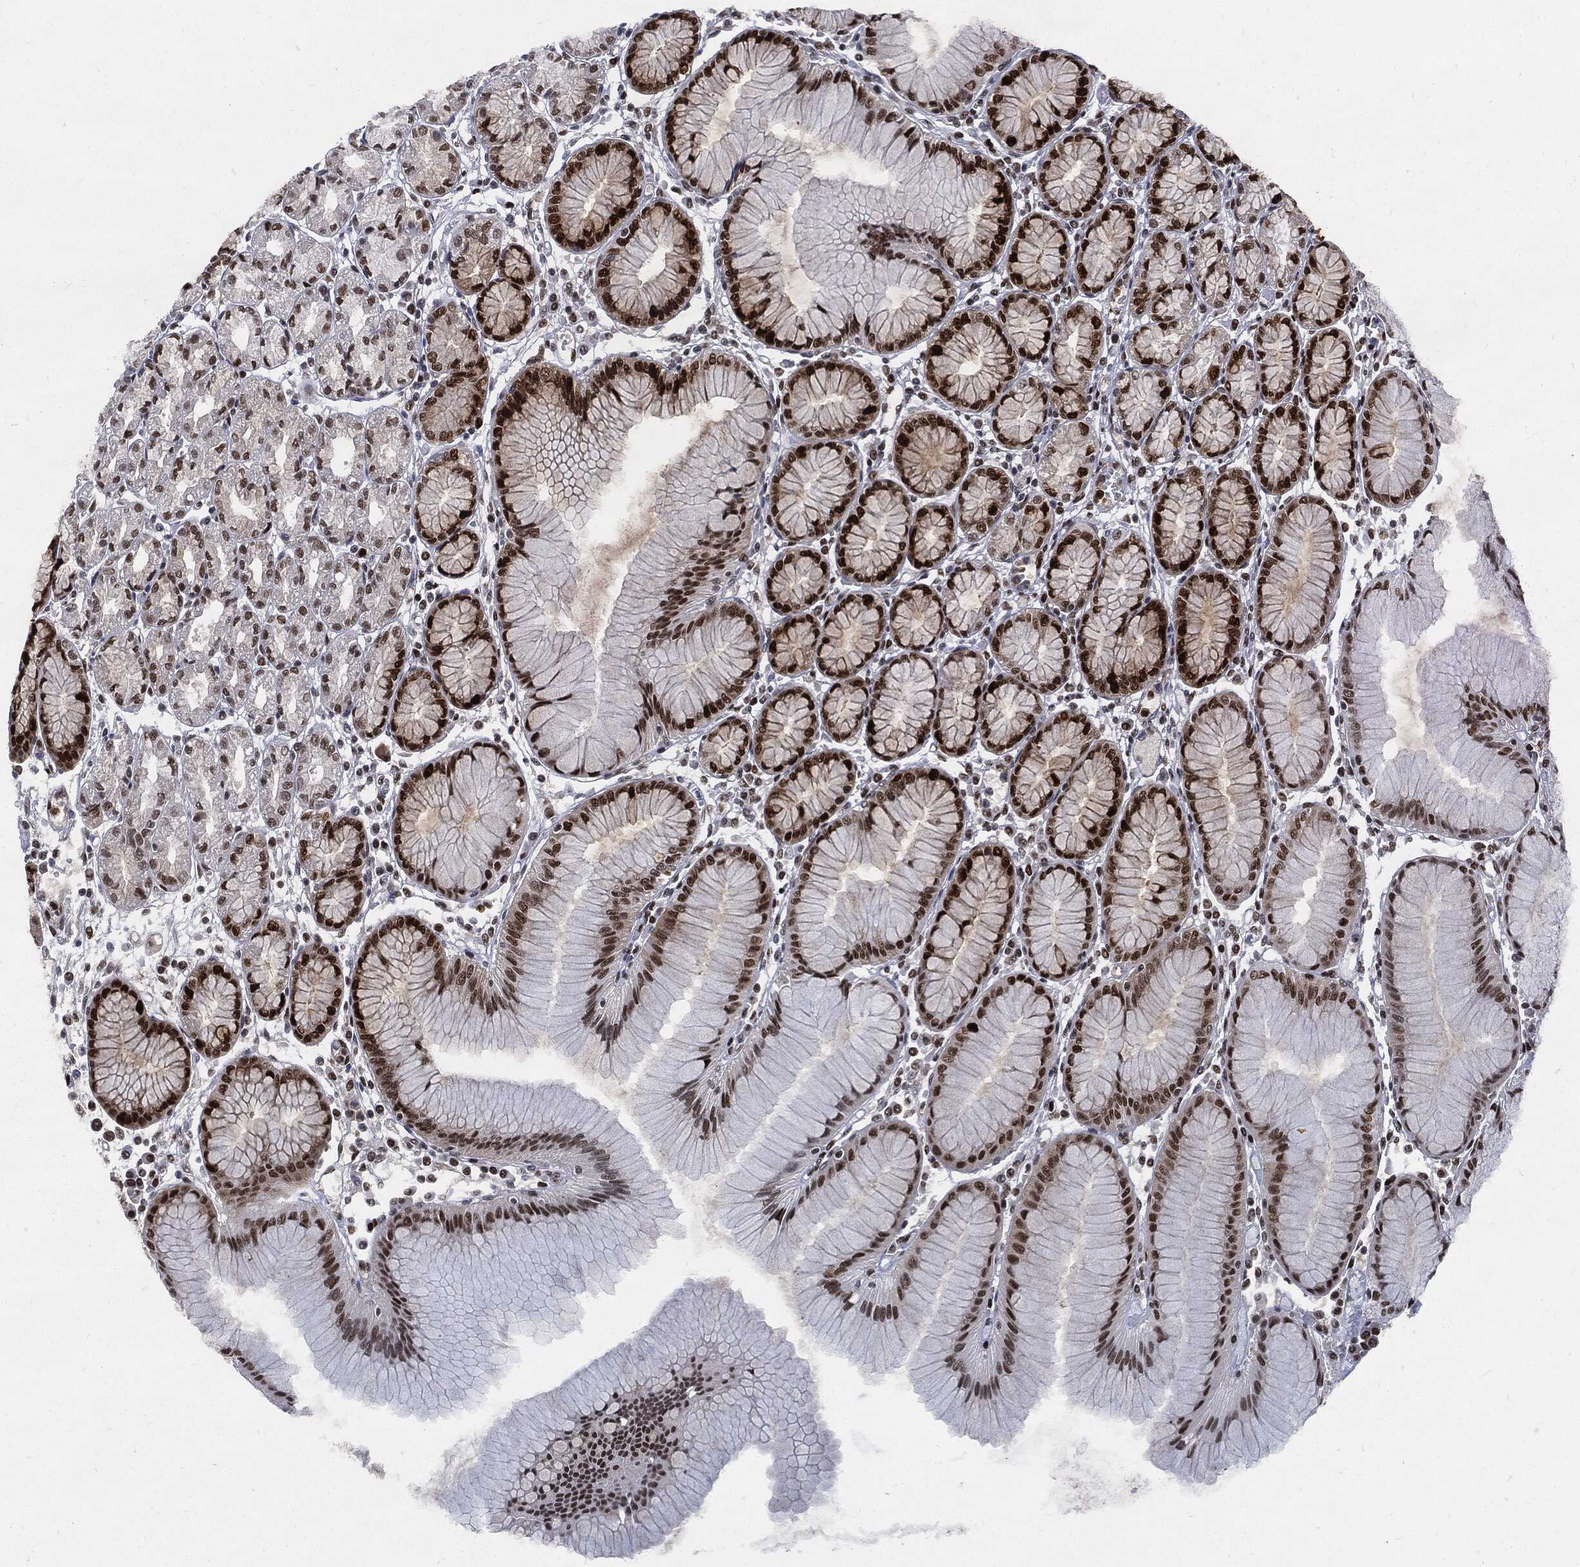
{"staining": {"intensity": "strong", "quantity": ">75%", "location": "nuclear"}, "tissue": "stomach", "cell_type": "Glandular cells", "image_type": "normal", "snomed": [{"axis": "morphology", "description": "Normal tissue, NOS"}, {"axis": "topography", "description": "Stomach"}], "caption": "Immunohistochemical staining of benign human stomach reveals >75% levels of strong nuclear protein staining in about >75% of glandular cells.", "gene": "PCNA", "patient": {"sex": "female", "age": 57}}